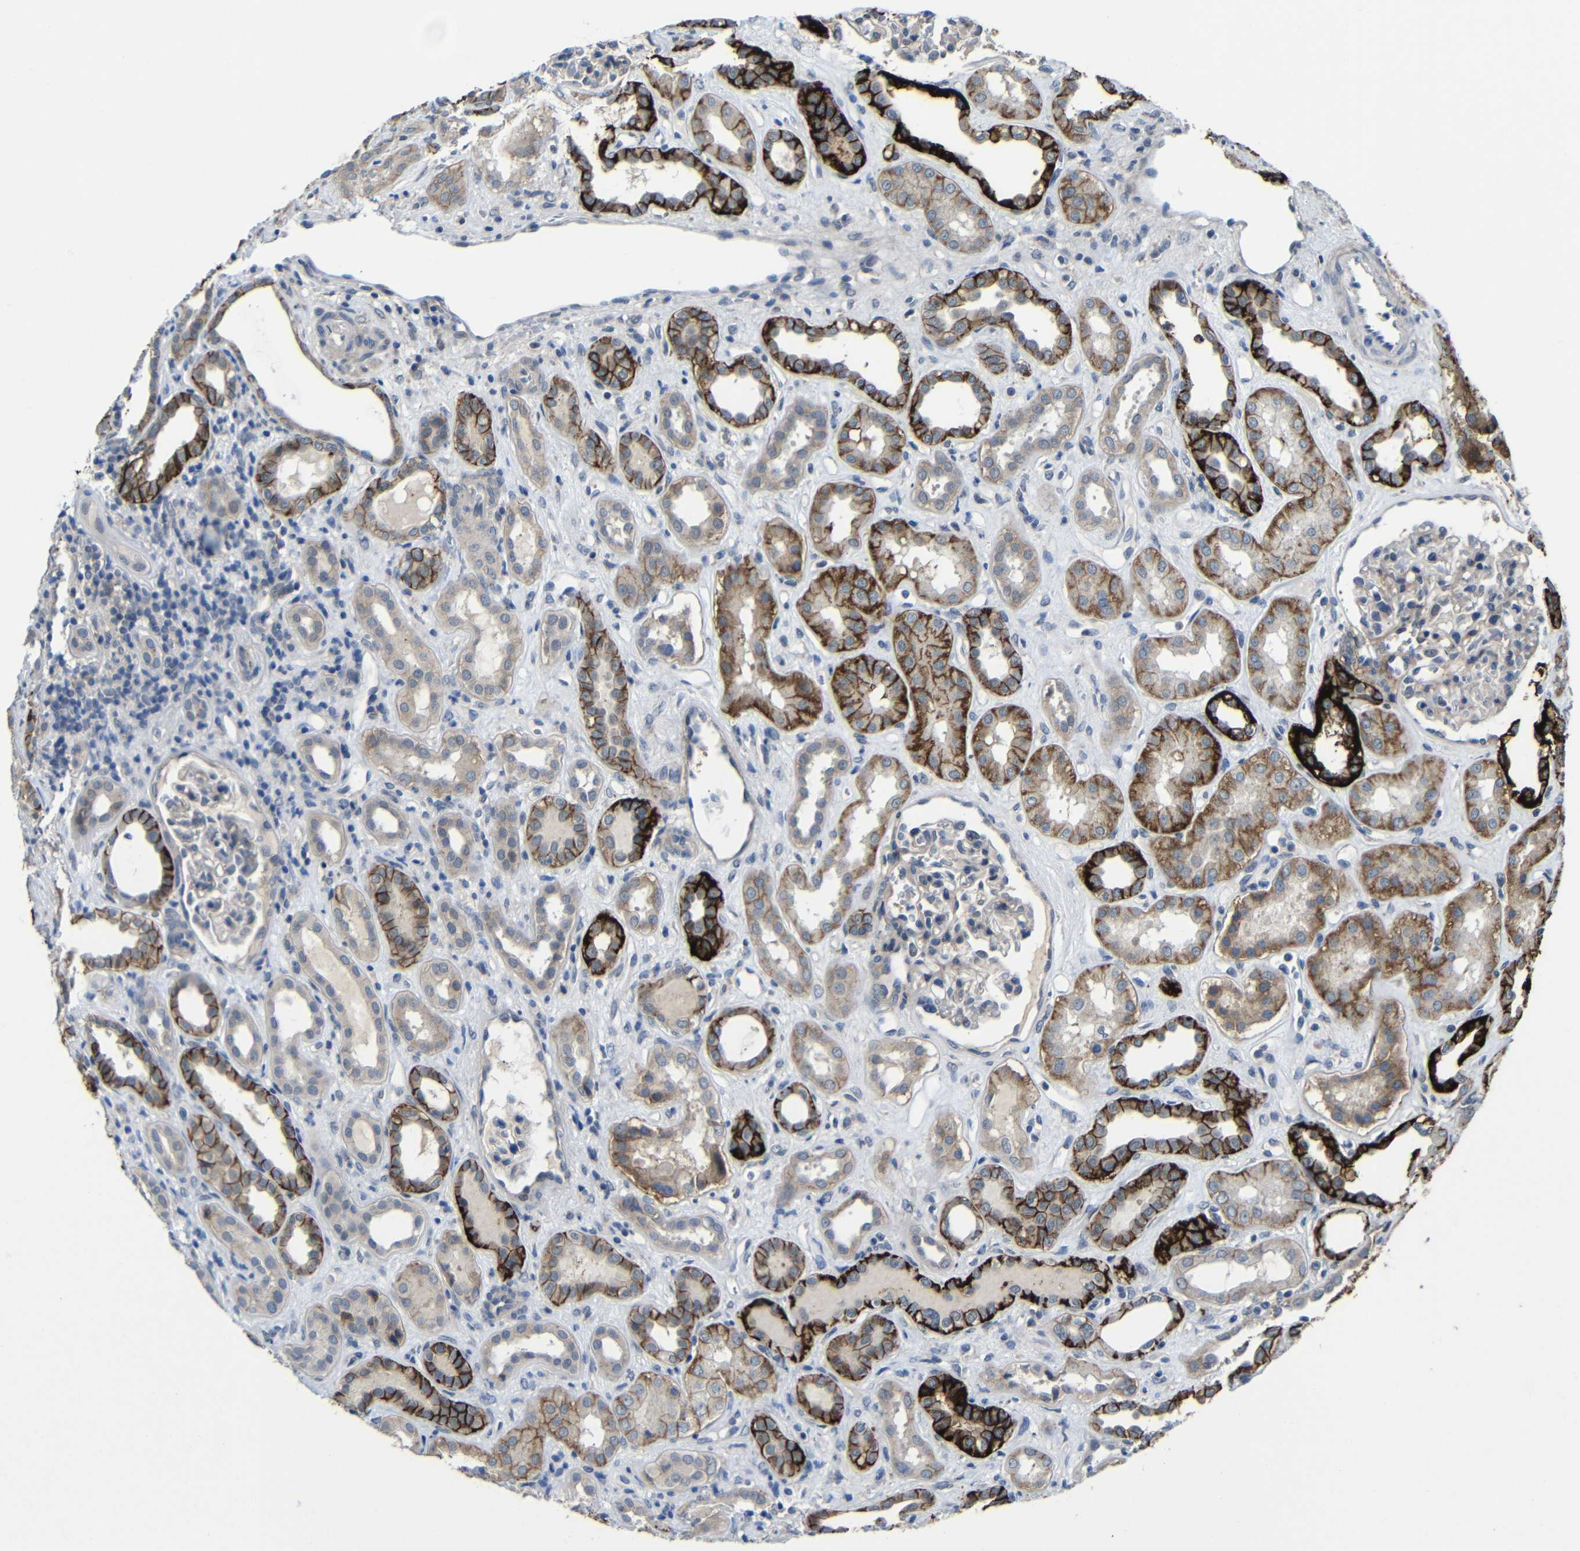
{"staining": {"intensity": "negative", "quantity": "none", "location": "none"}, "tissue": "kidney", "cell_type": "Cells in glomeruli", "image_type": "normal", "snomed": [{"axis": "morphology", "description": "Normal tissue, NOS"}, {"axis": "topography", "description": "Kidney"}], "caption": "Human kidney stained for a protein using IHC shows no positivity in cells in glomeruli.", "gene": "ZNF90", "patient": {"sex": "male", "age": 59}}